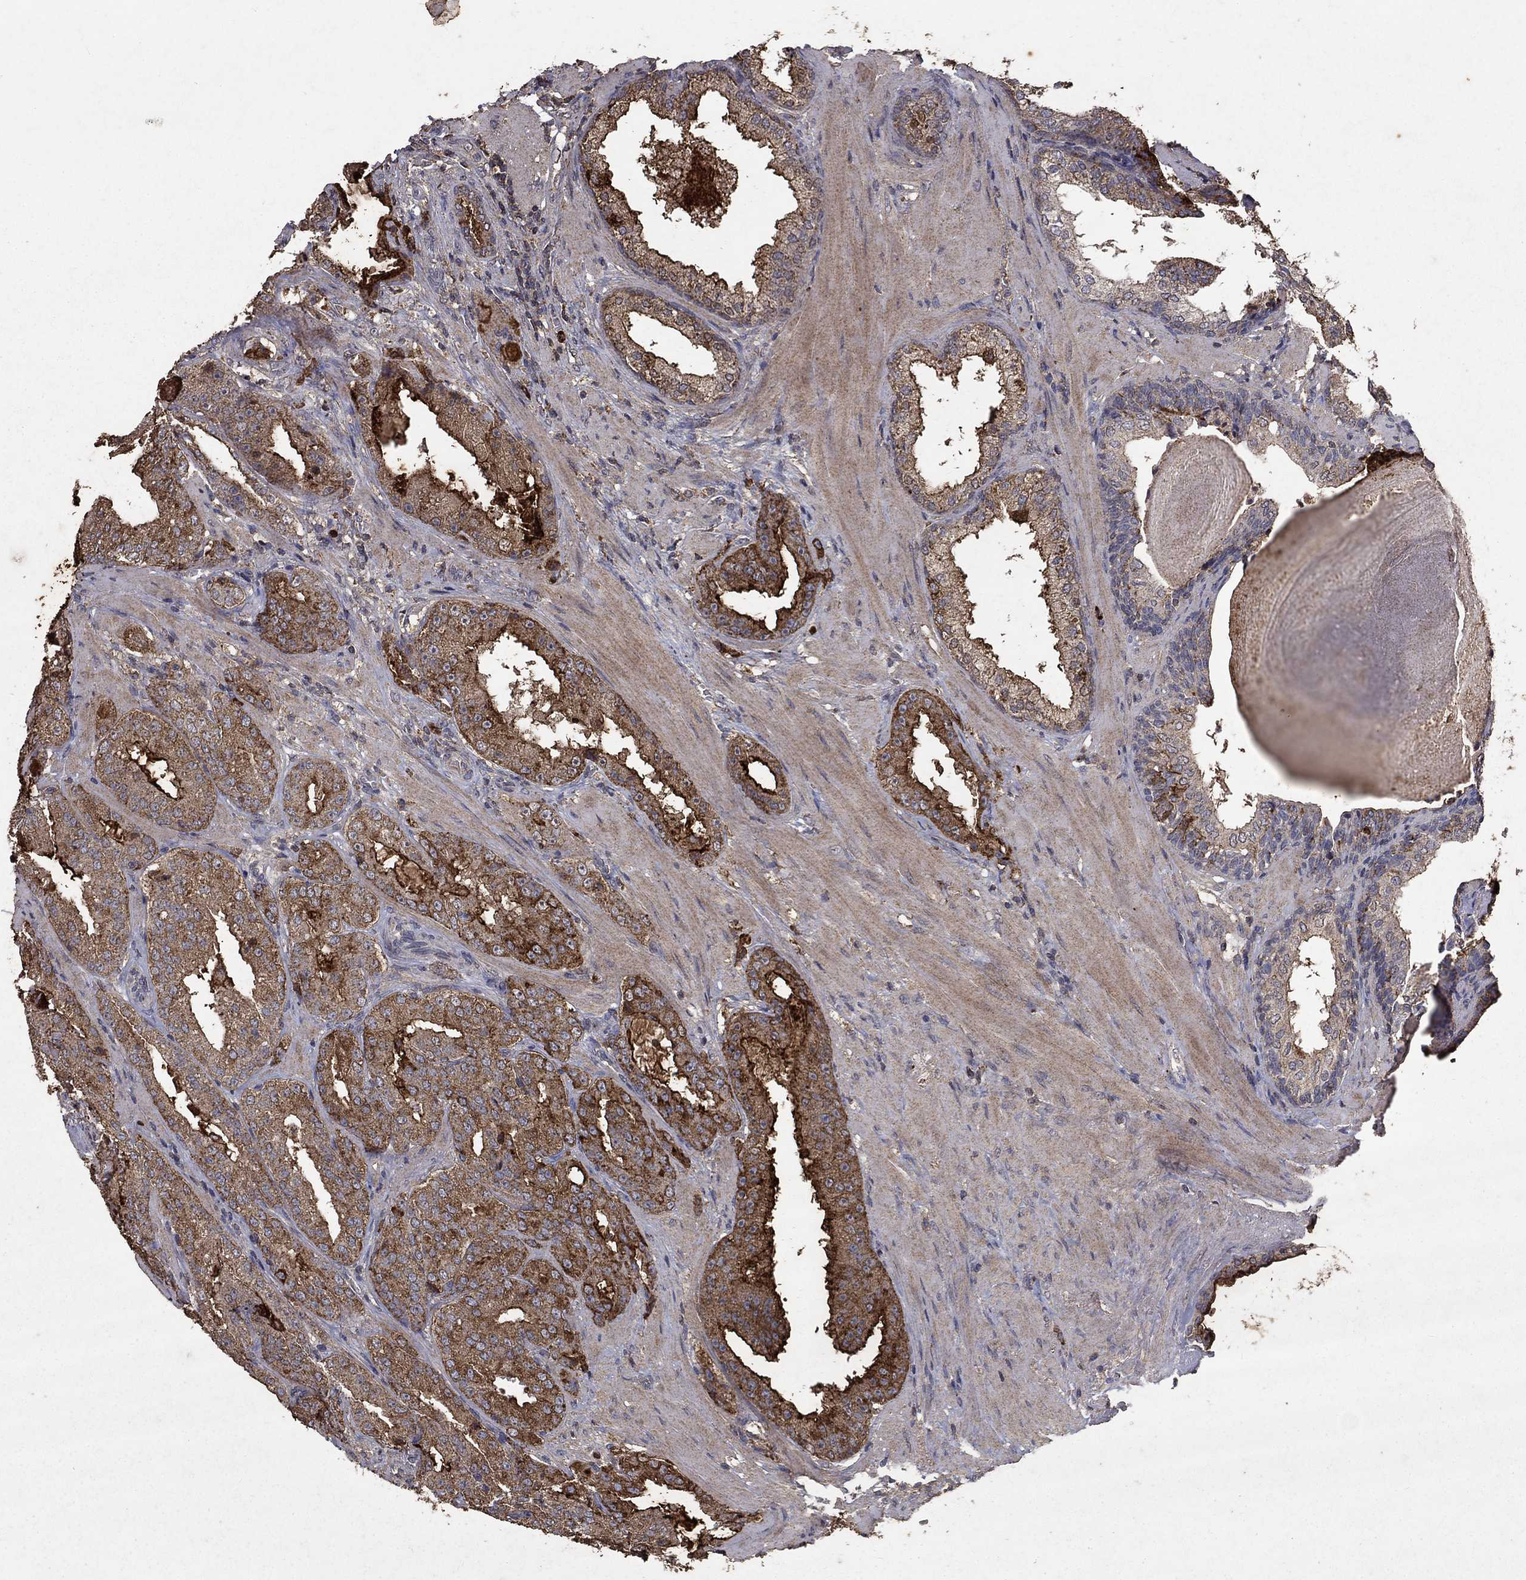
{"staining": {"intensity": "strong", "quantity": "<25%", "location": "cytoplasmic/membranous"}, "tissue": "prostate cancer", "cell_type": "Tumor cells", "image_type": "cancer", "snomed": [{"axis": "morphology", "description": "Adenocarcinoma, Low grade"}, {"axis": "topography", "description": "Prostate"}], "caption": "This photomicrograph shows immunohistochemistry staining of human low-grade adenocarcinoma (prostate), with medium strong cytoplasmic/membranous expression in about <25% of tumor cells.", "gene": "CD24", "patient": {"sex": "male", "age": 62}}